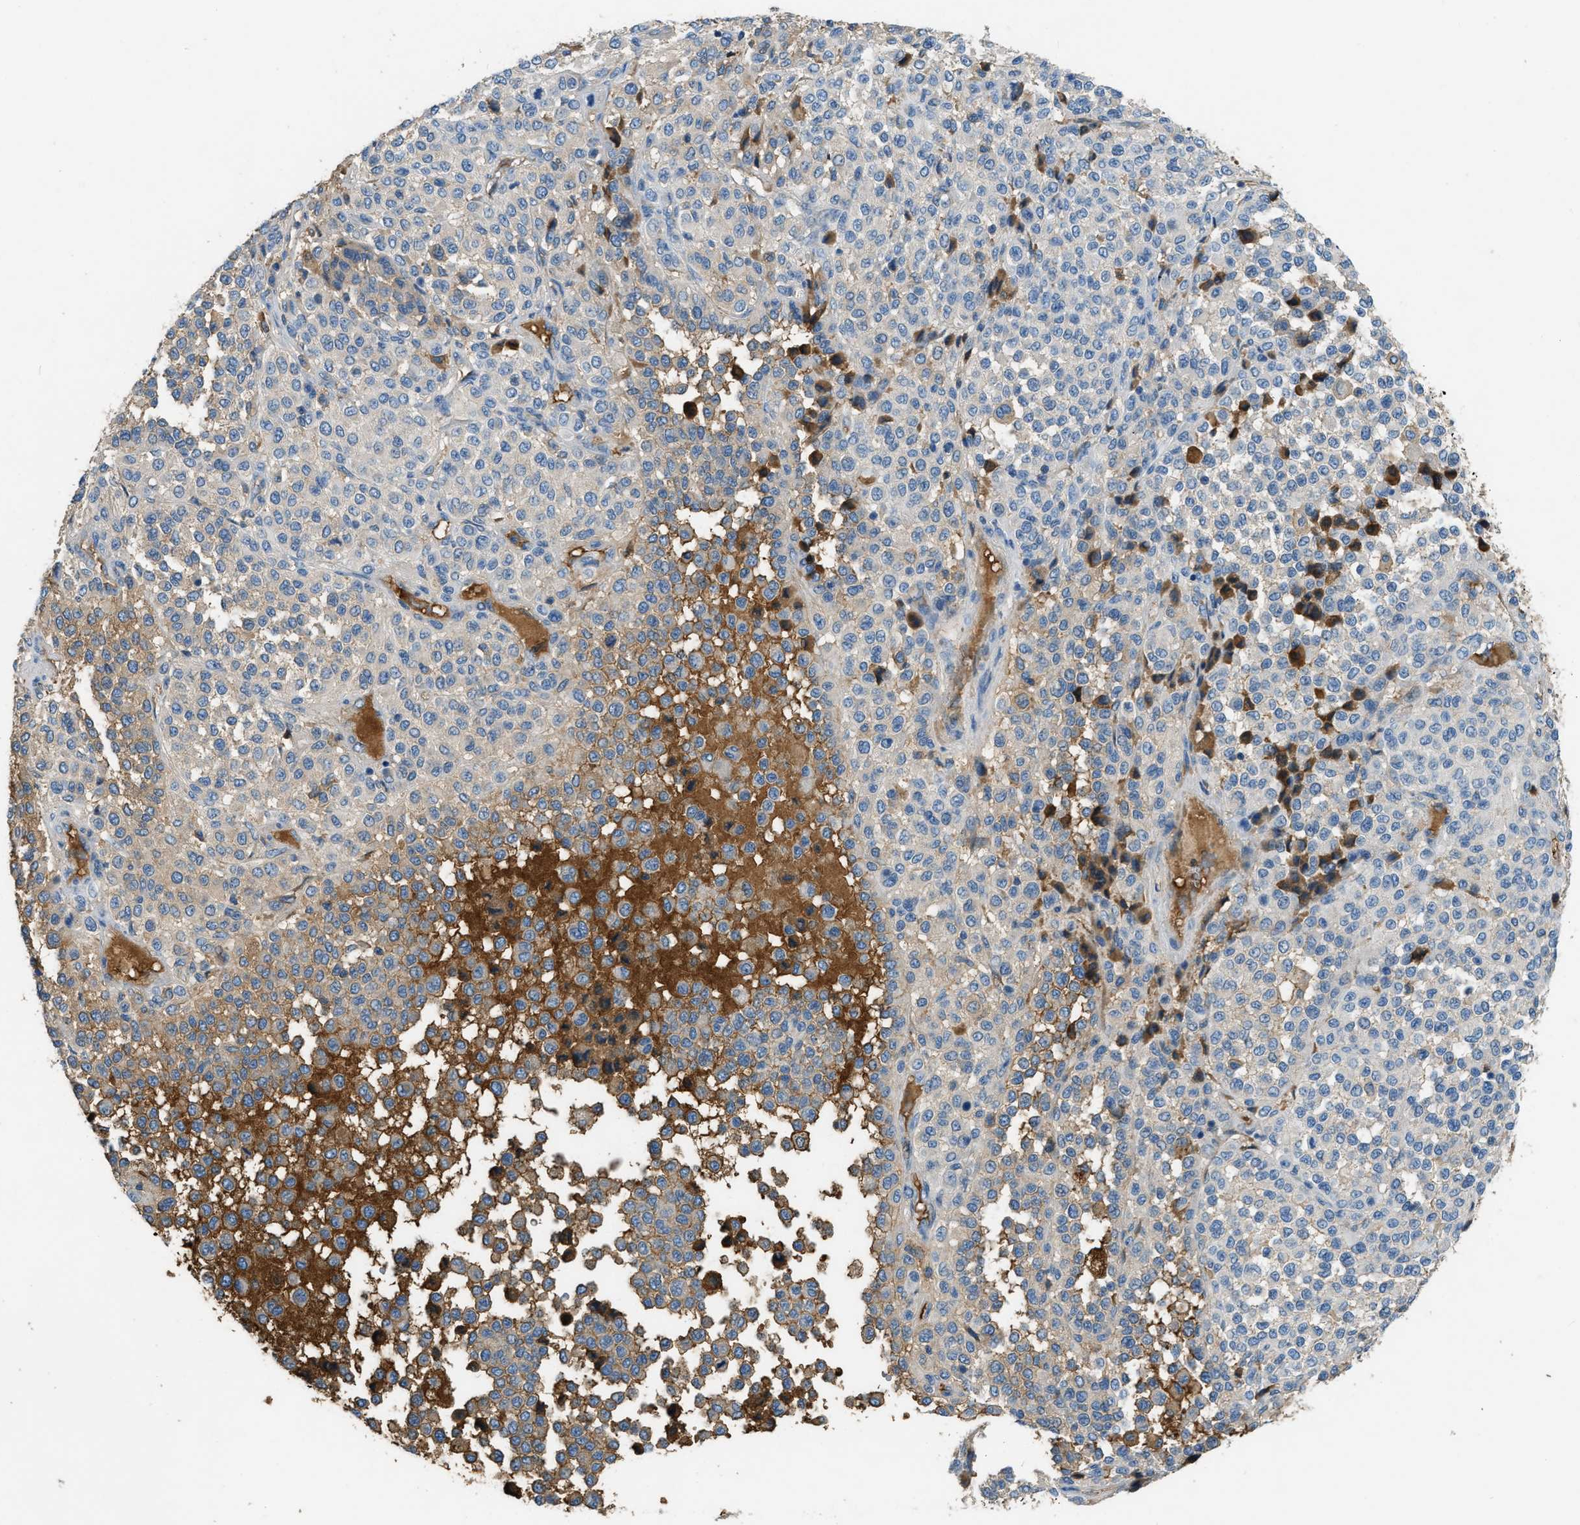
{"staining": {"intensity": "moderate", "quantity": "<25%", "location": "cytoplasmic/membranous"}, "tissue": "melanoma", "cell_type": "Tumor cells", "image_type": "cancer", "snomed": [{"axis": "morphology", "description": "Malignant melanoma, Metastatic site"}, {"axis": "topography", "description": "Pancreas"}], "caption": "Immunohistochemical staining of melanoma exhibits moderate cytoplasmic/membranous protein expression in approximately <25% of tumor cells. (brown staining indicates protein expression, while blue staining denotes nuclei).", "gene": "STC1", "patient": {"sex": "female", "age": 30}}